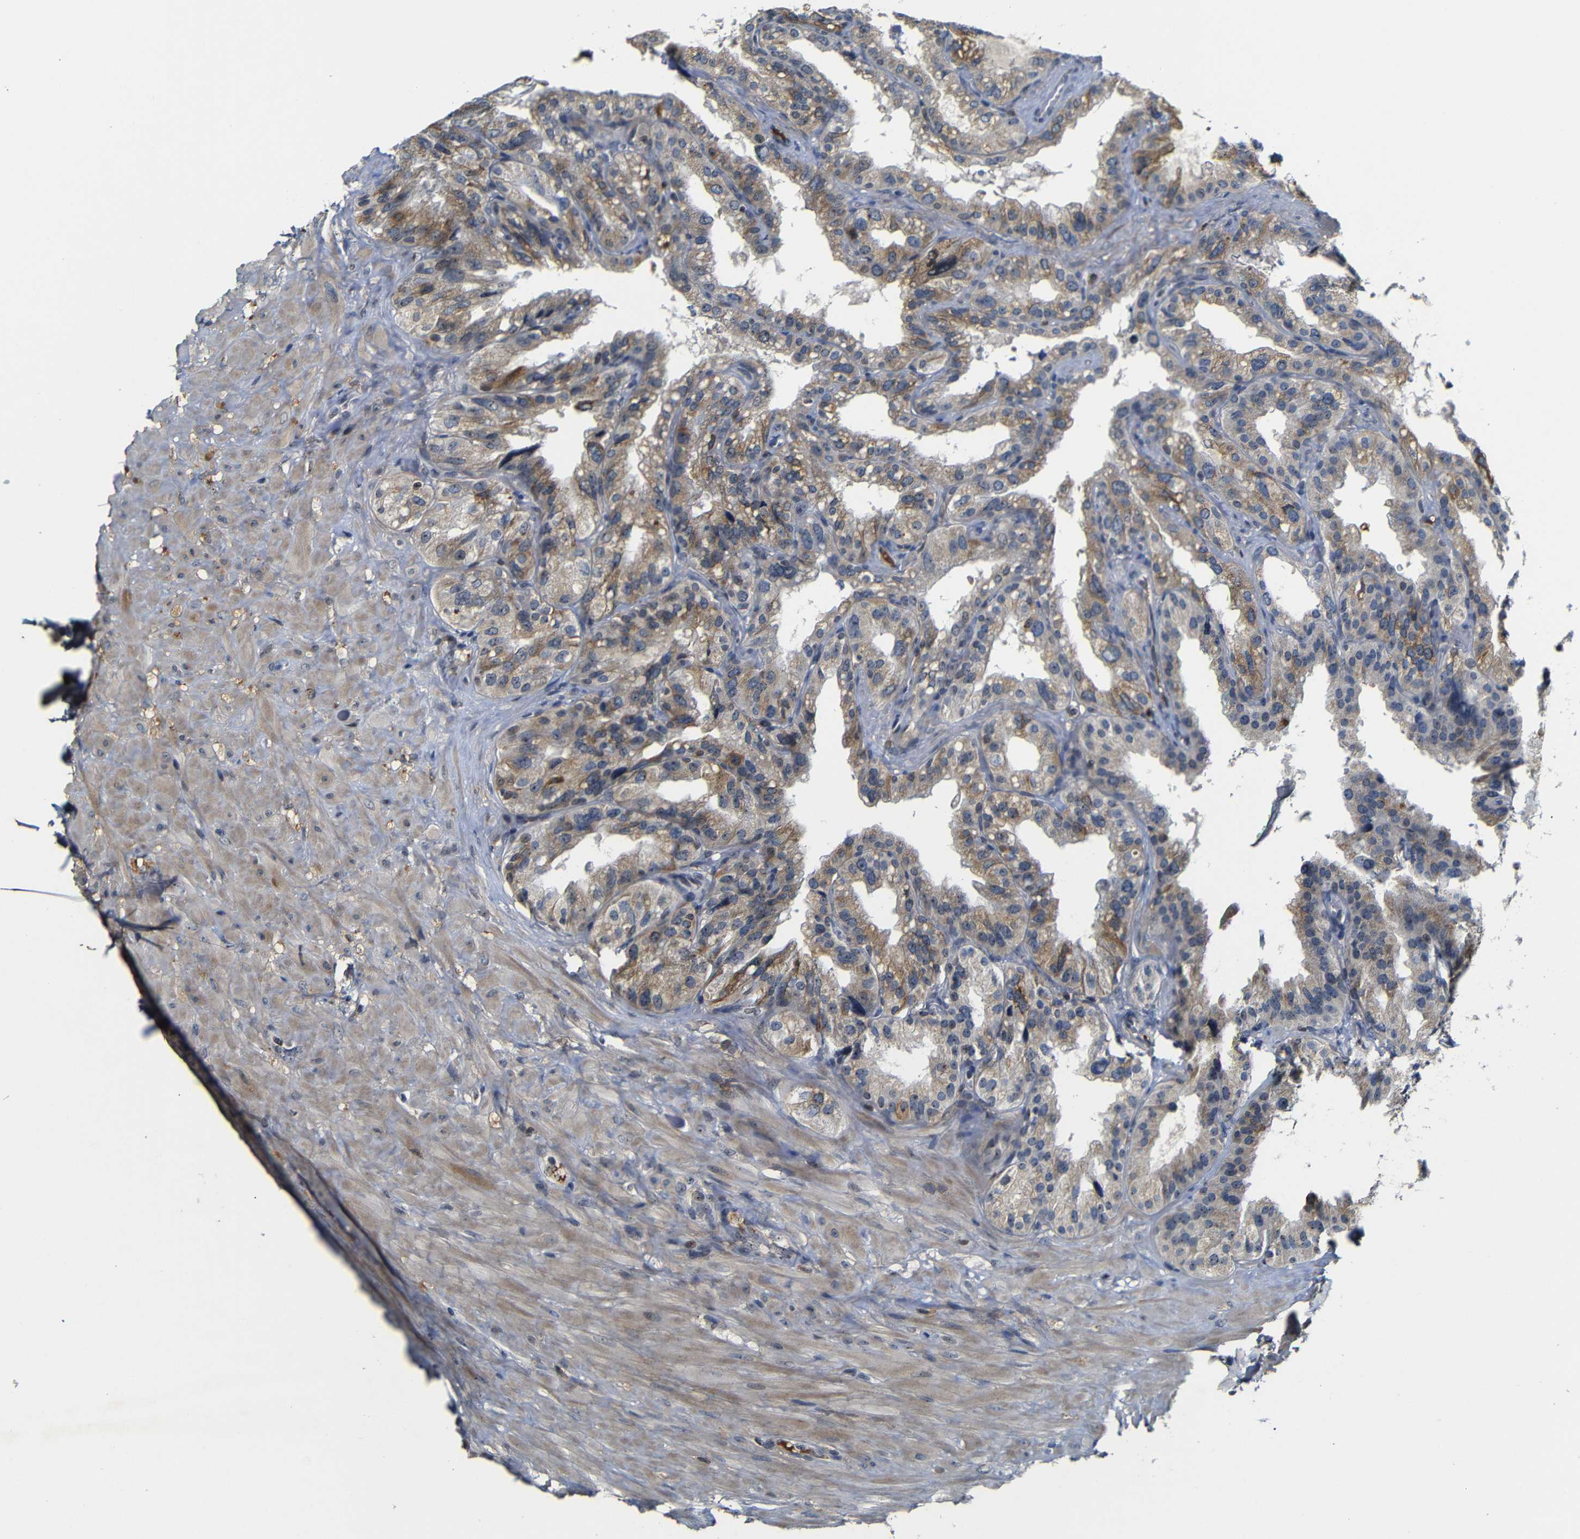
{"staining": {"intensity": "moderate", "quantity": ">75%", "location": "cytoplasmic/membranous"}, "tissue": "seminal vesicle", "cell_type": "Glandular cells", "image_type": "normal", "snomed": [{"axis": "morphology", "description": "Normal tissue, NOS"}, {"axis": "topography", "description": "Seminal veicle"}], "caption": "The image shows a brown stain indicating the presence of a protein in the cytoplasmic/membranous of glandular cells in seminal vesicle. The staining was performed using DAB, with brown indicating positive protein expression. Nuclei are stained blue with hematoxylin.", "gene": "MYC", "patient": {"sex": "male", "age": 68}}